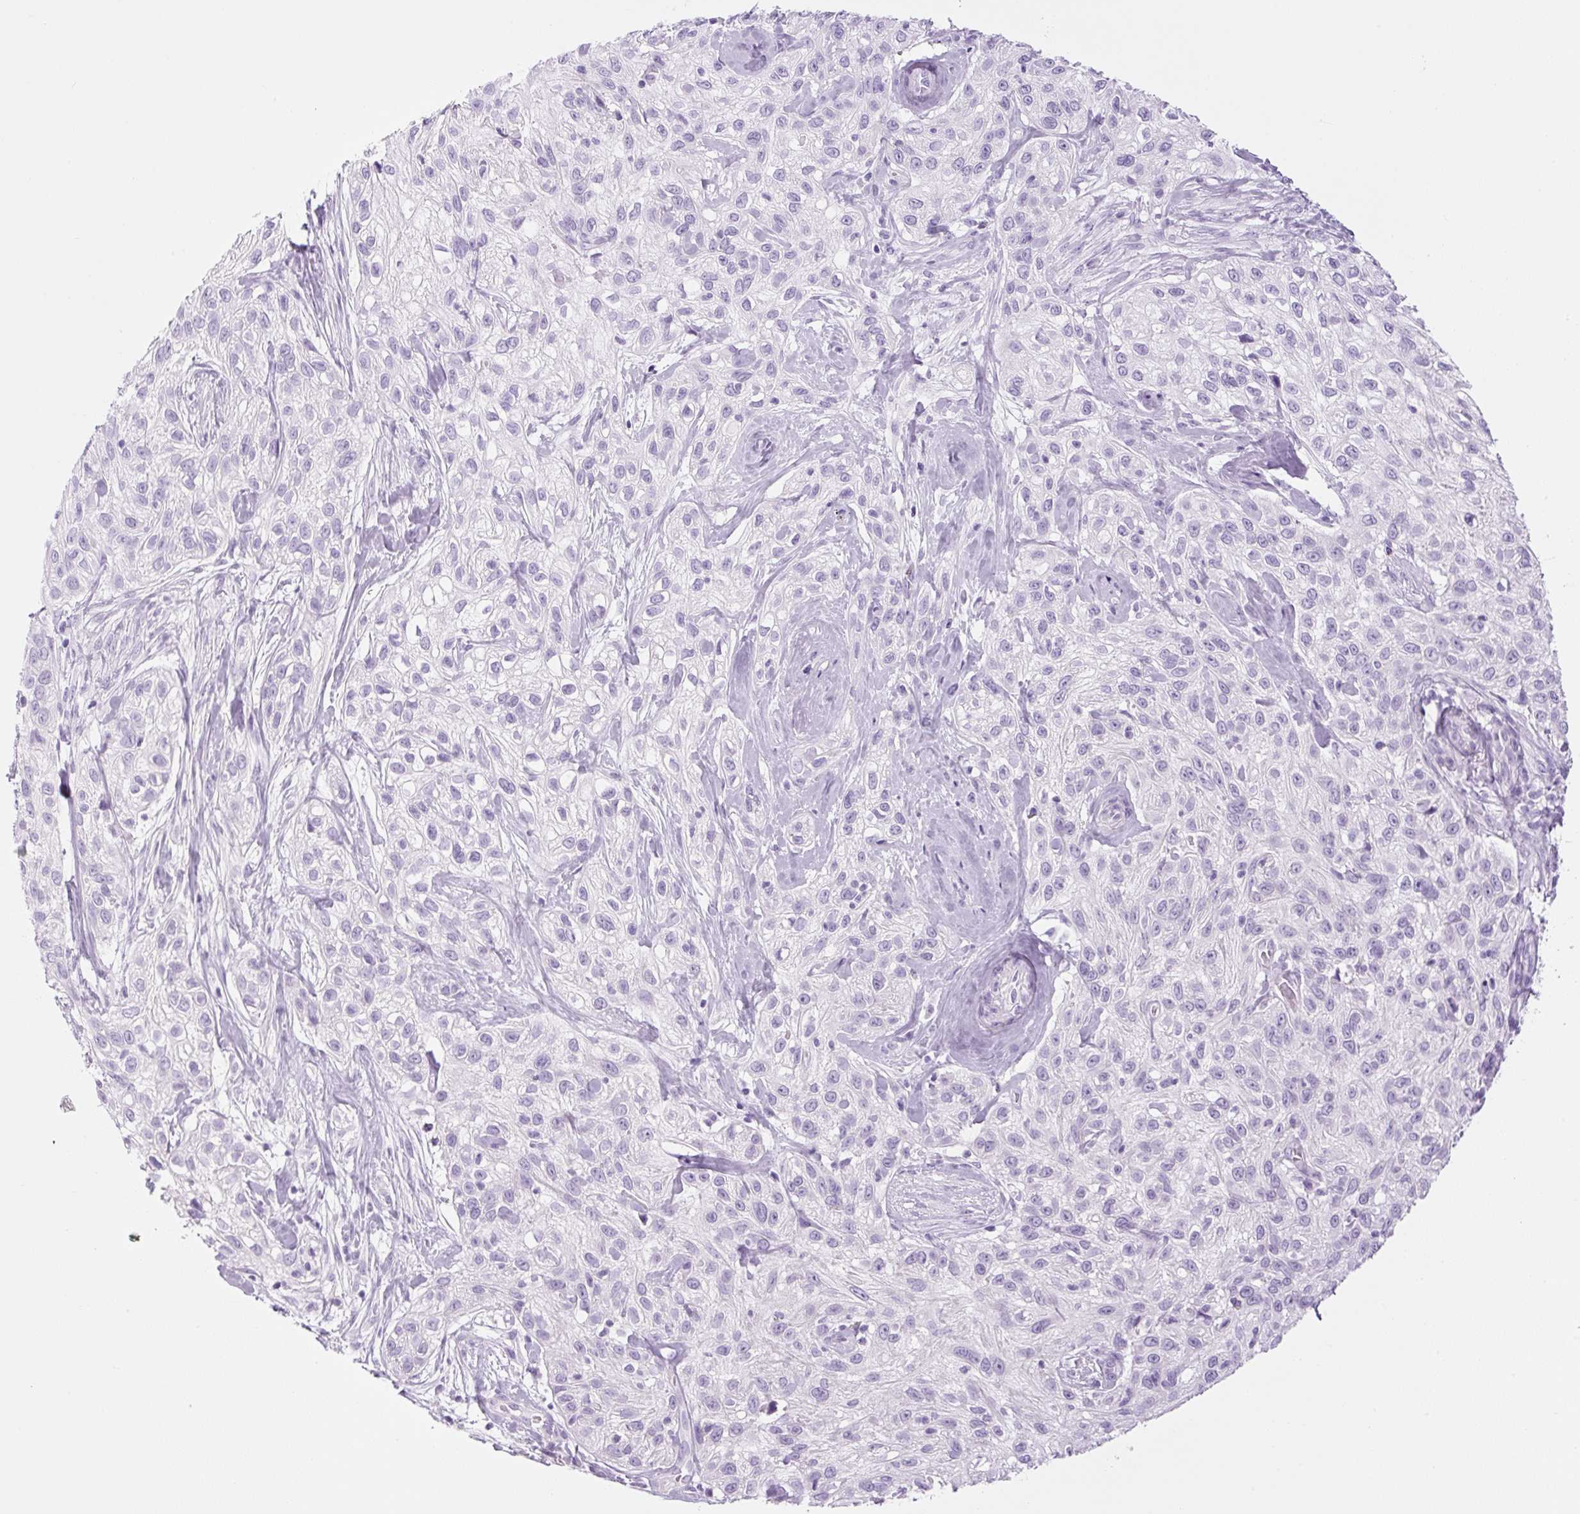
{"staining": {"intensity": "negative", "quantity": "none", "location": "none"}, "tissue": "skin cancer", "cell_type": "Tumor cells", "image_type": "cancer", "snomed": [{"axis": "morphology", "description": "Squamous cell carcinoma, NOS"}, {"axis": "topography", "description": "Skin"}], "caption": "Human squamous cell carcinoma (skin) stained for a protein using immunohistochemistry shows no expression in tumor cells.", "gene": "TMEM151B", "patient": {"sex": "male", "age": 82}}